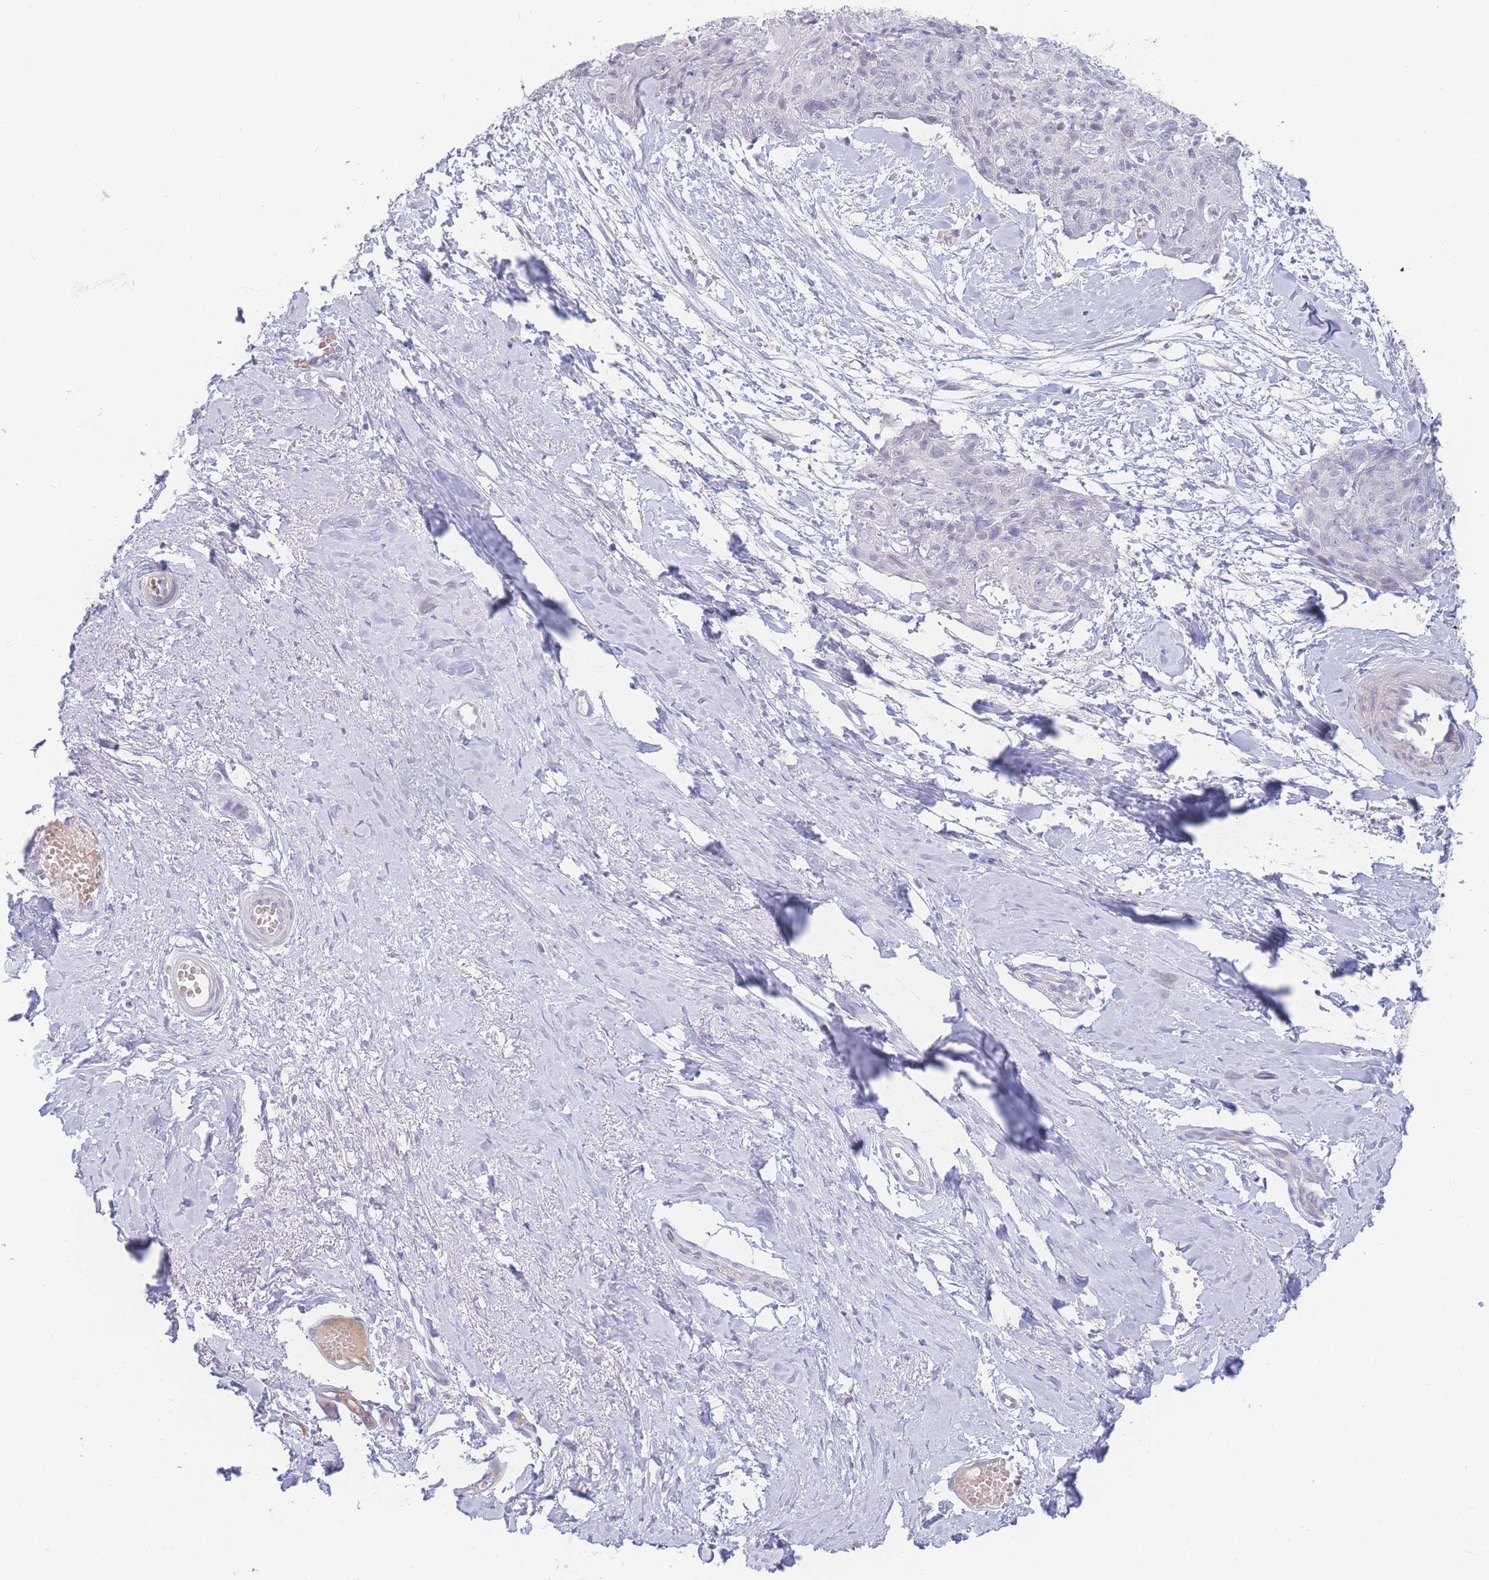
{"staining": {"intensity": "negative", "quantity": "none", "location": "none"}, "tissue": "skin cancer", "cell_type": "Tumor cells", "image_type": "cancer", "snomed": [{"axis": "morphology", "description": "Squamous cell carcinoma, NOS"}, {"axis": "topography", "description": "Skin"}, {"axis": "topography", "description": "Vulva"}], "caption": "IHC histopathology image of neoplastic tissue: human skin cancer (squamous cell carcinoma) stained with DAB demonstrates no significant protein positivity in tumor cells. (Stains: DAB (3,3'-diaminobenzidine) immunohistochemistry (IHC) with hematoxylin counter stain, Microscopy: brightfield microscopy at high magnification).", "gene": "PRSS22", "patient": {"sex": "female", "age": 85}}